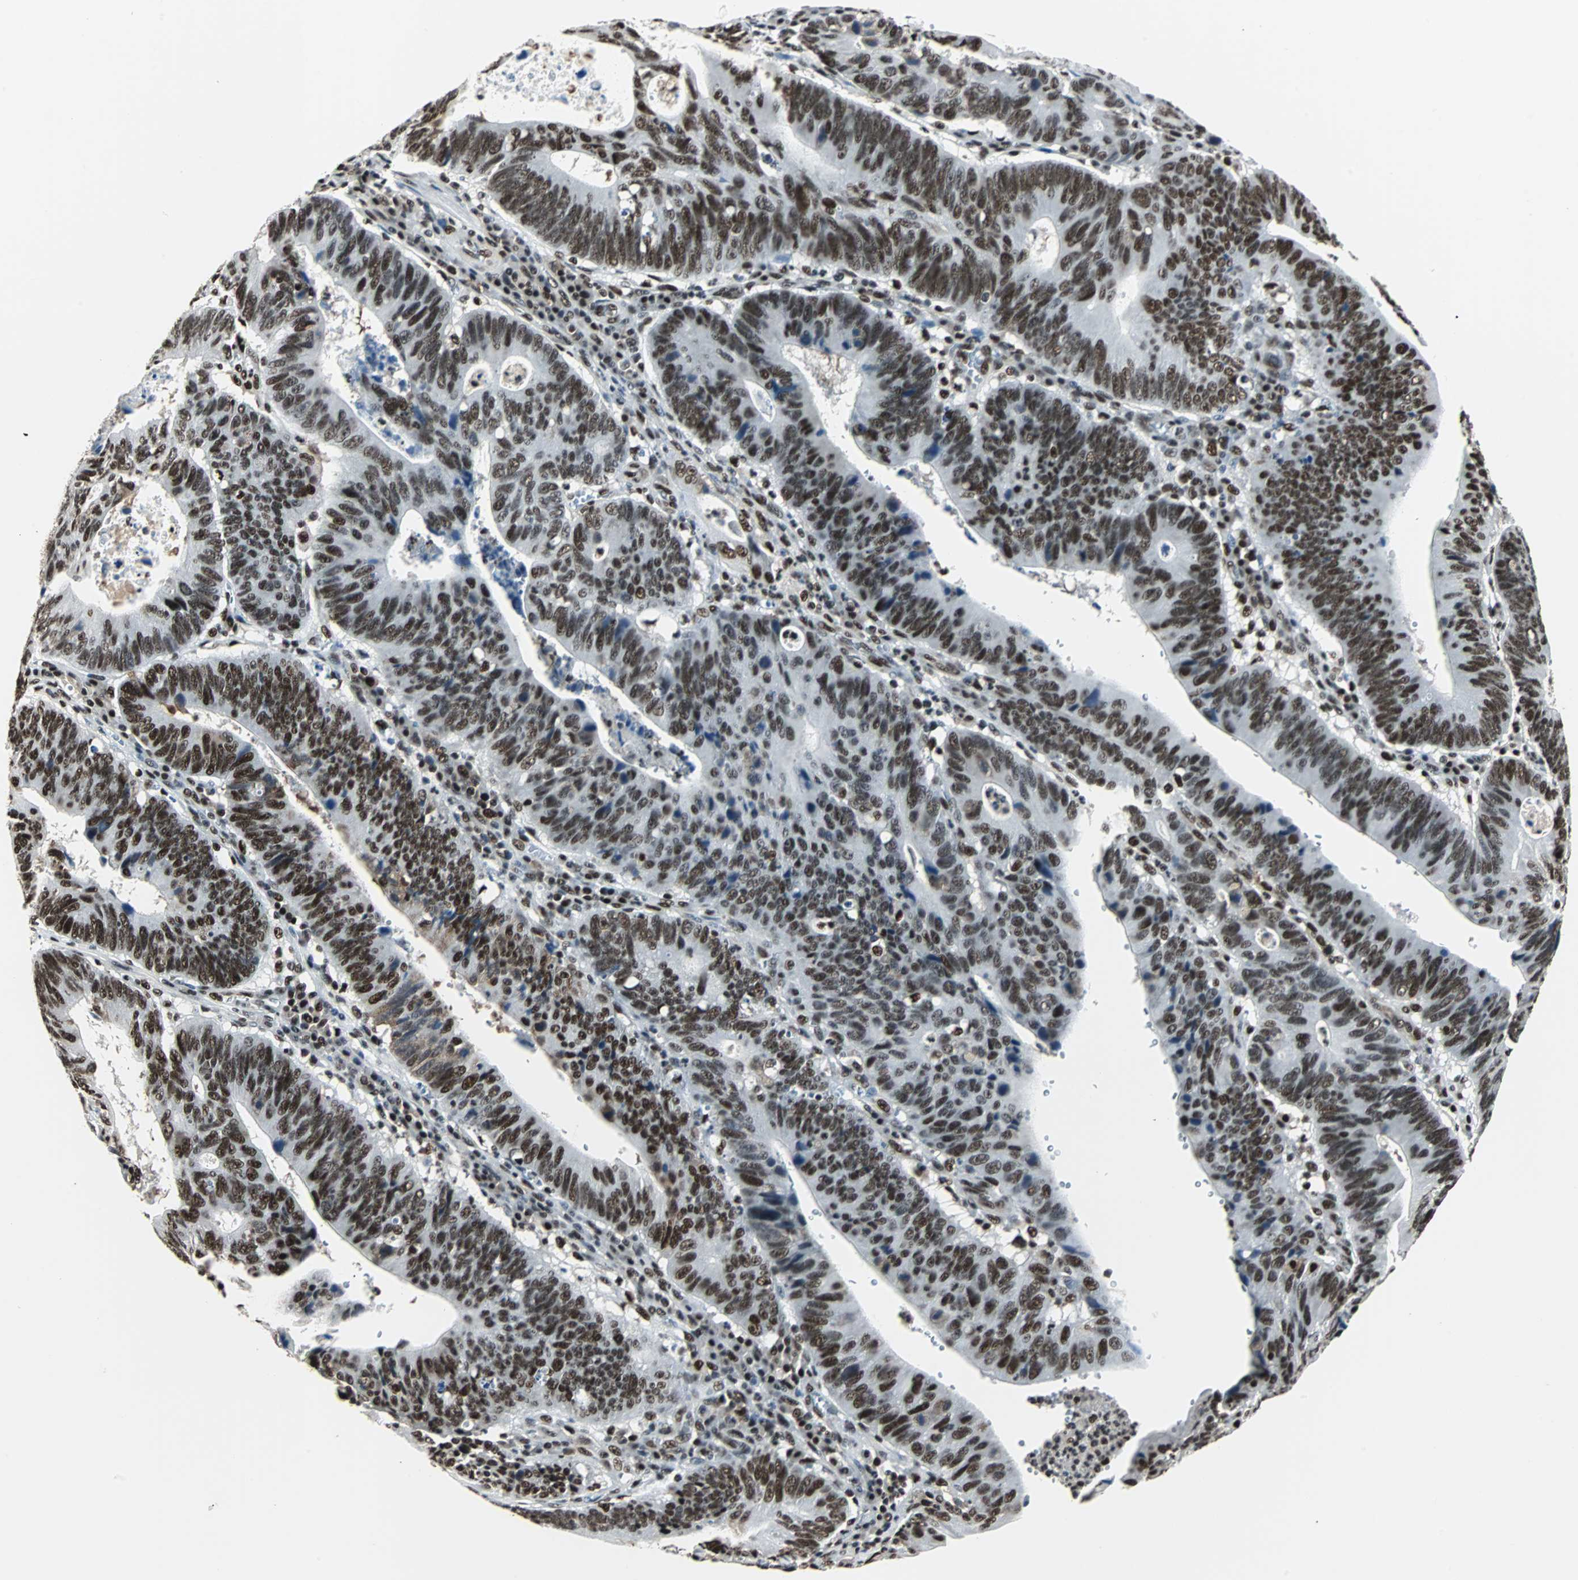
{"staining": {"intensity": "strong", "quantity": ">75%", "location": "nuclear"}, "tissue": "stomach cancer", "cell_type": "Tumor cells", "image_type": "cancer", "snomed": [{"axis": "morphology", "description": "Adenocarcinoma, NOS"}, {"axis": "topography", "description": "Stomach"}], "caption": "There is high levels of strong nuclear positivity in tumor cells of stomach cancer, as demonstrated by immunohistochemical staining (brown color).", "gene": "XRCC4", "patient": {"sex": "male", "age": 59}}